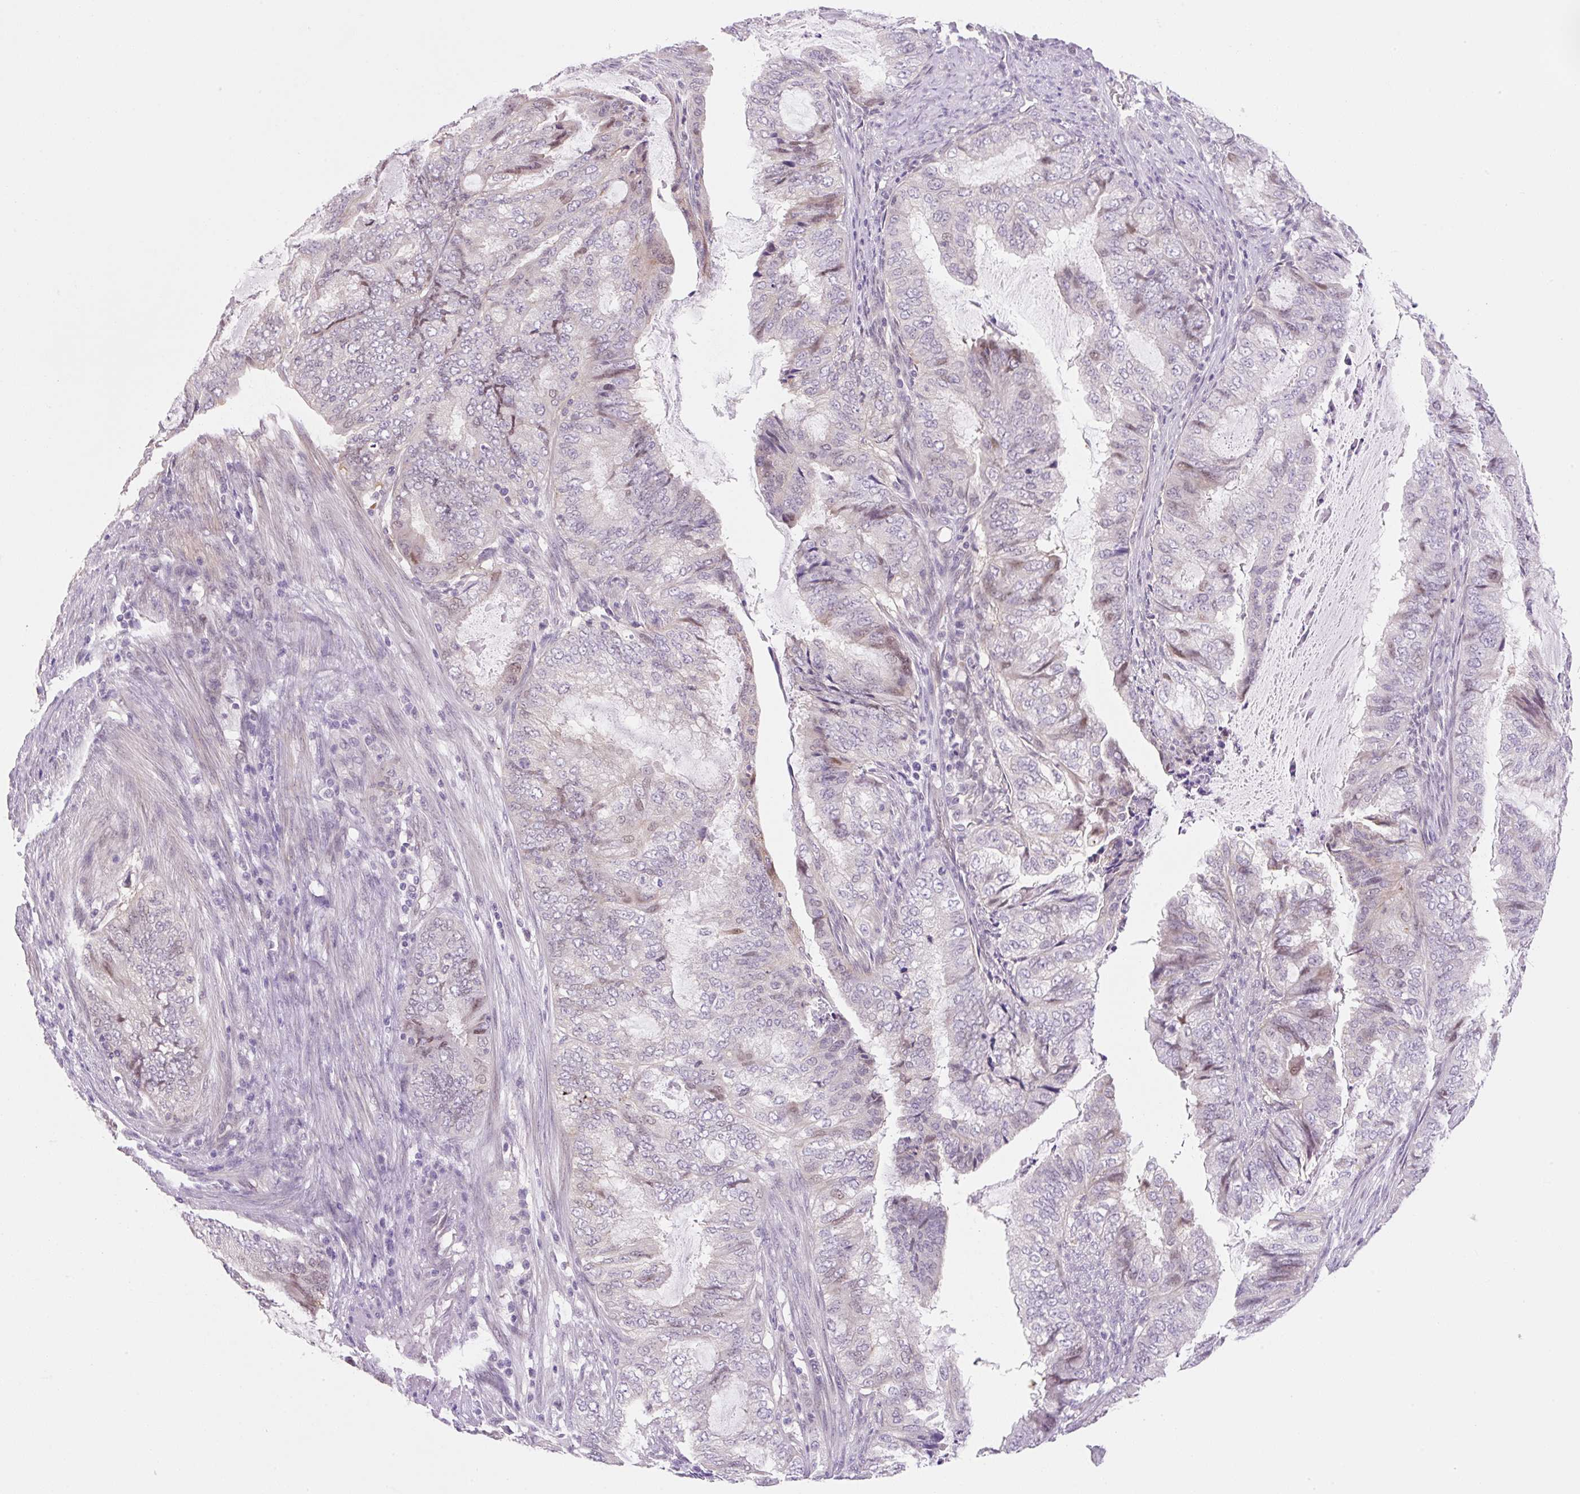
{"staining": {"intensity": "weak", "quantity": "<25%", "location": "nuclear"}, "tissue": "endometrial cancer", "cell_type": "Tumor cells", "image_type": "cancer", "snomed": [{"axis": "morphology", "description": "Adenocarcinoma, NOS"}, {"axis": "topography", "description": "Endometrium"}], "caption": "A histopathology image of human endometrial cancer (adenocarcinoma) is negative for staining in tumor cells.", "gene": "SYNE3", "patient": {"sex": "female", "age": 51}}